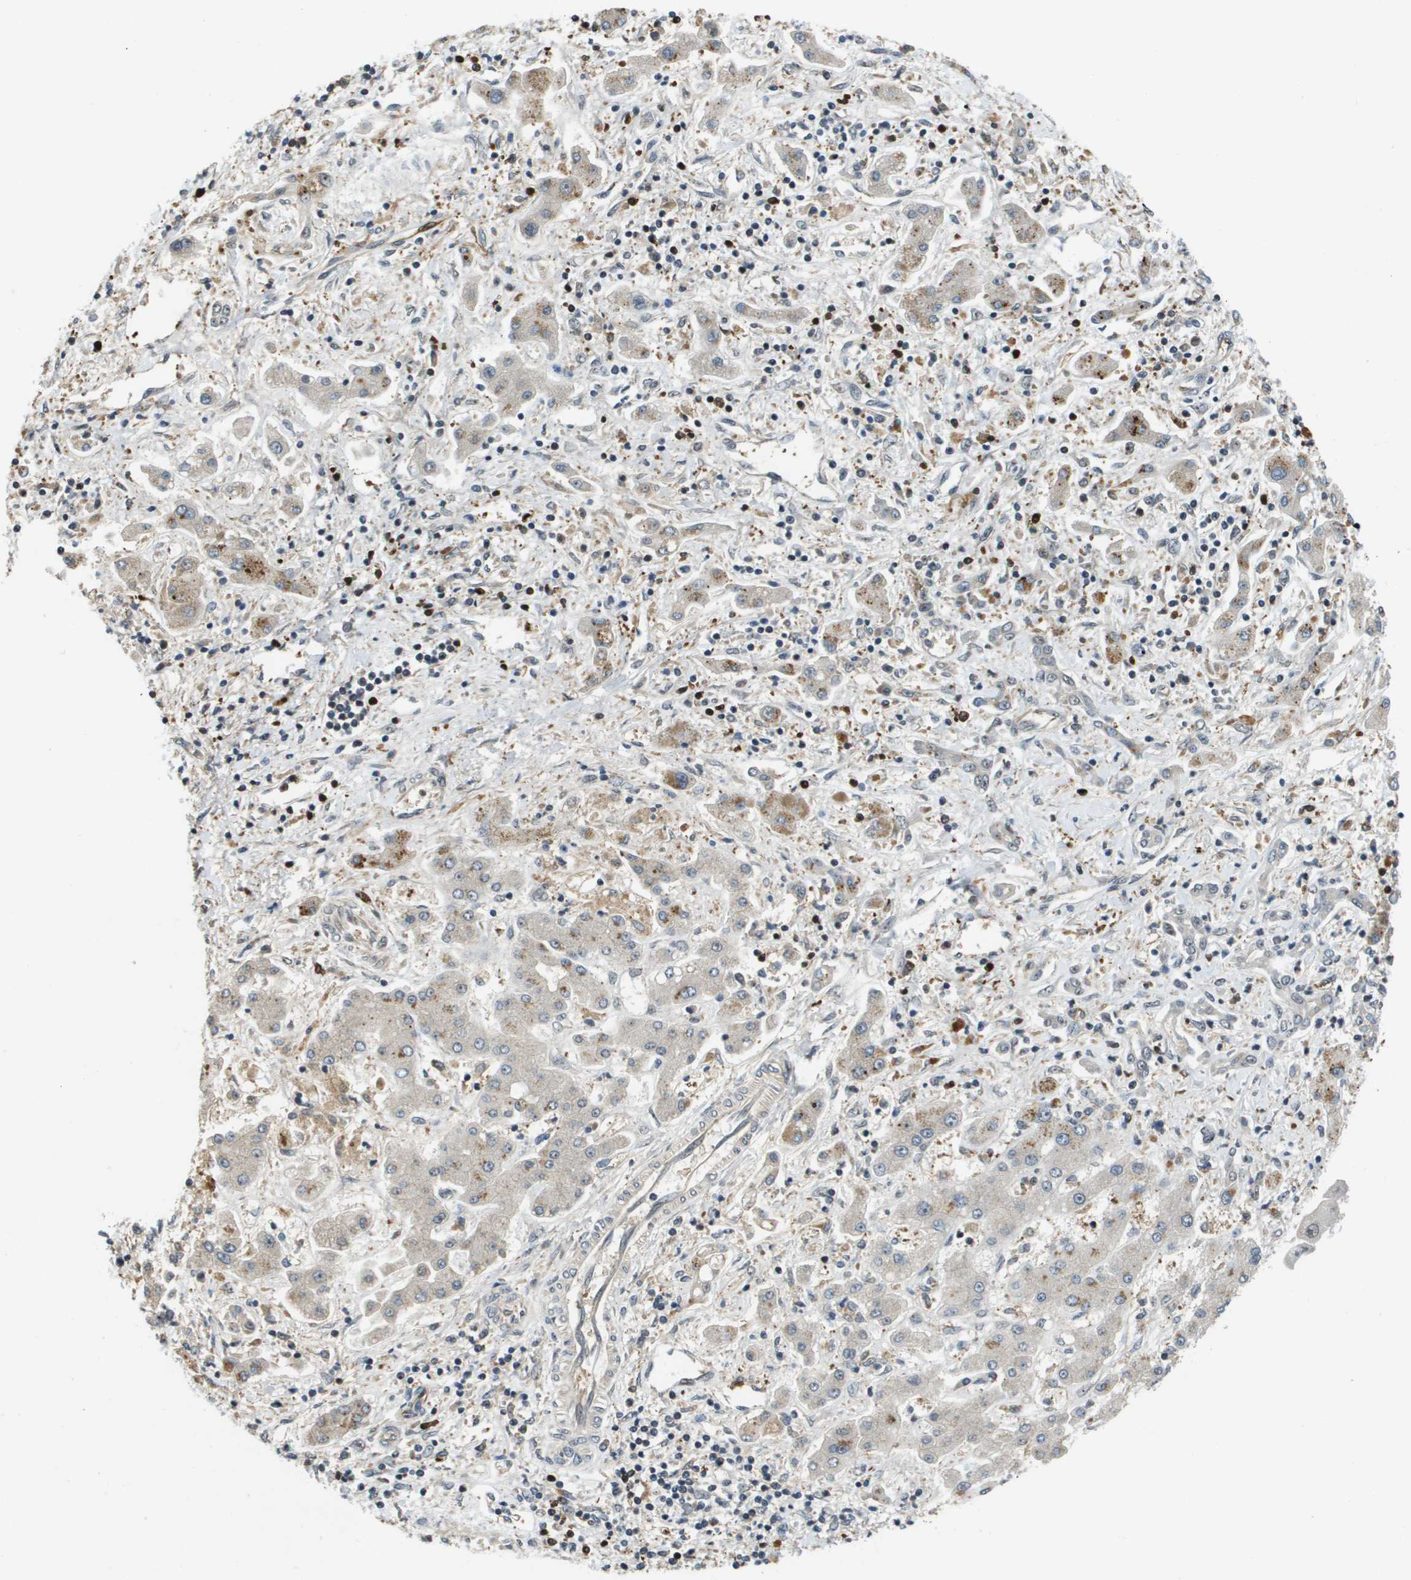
{"staining": {"intensity": "weak", "quantity": "<25%", "location": "cytoplasmic/membranous"}, "tissue": "liver cancer", "cell_type": "Tumor cells", "image_type": "cancer", "snomed": [{"axis": "morphology", "description": "Cholangiocarcinoma"}, {"axis": "topography", "description": "Liver"}], "caption": "Immunohistochemistry (IHC) image of human liver cholangiocarcinoma stained for a protein (brown), which reveals no expression in tumor cells.", "gene": "EP400", "patient": {"sex": "male", "age": 50}}